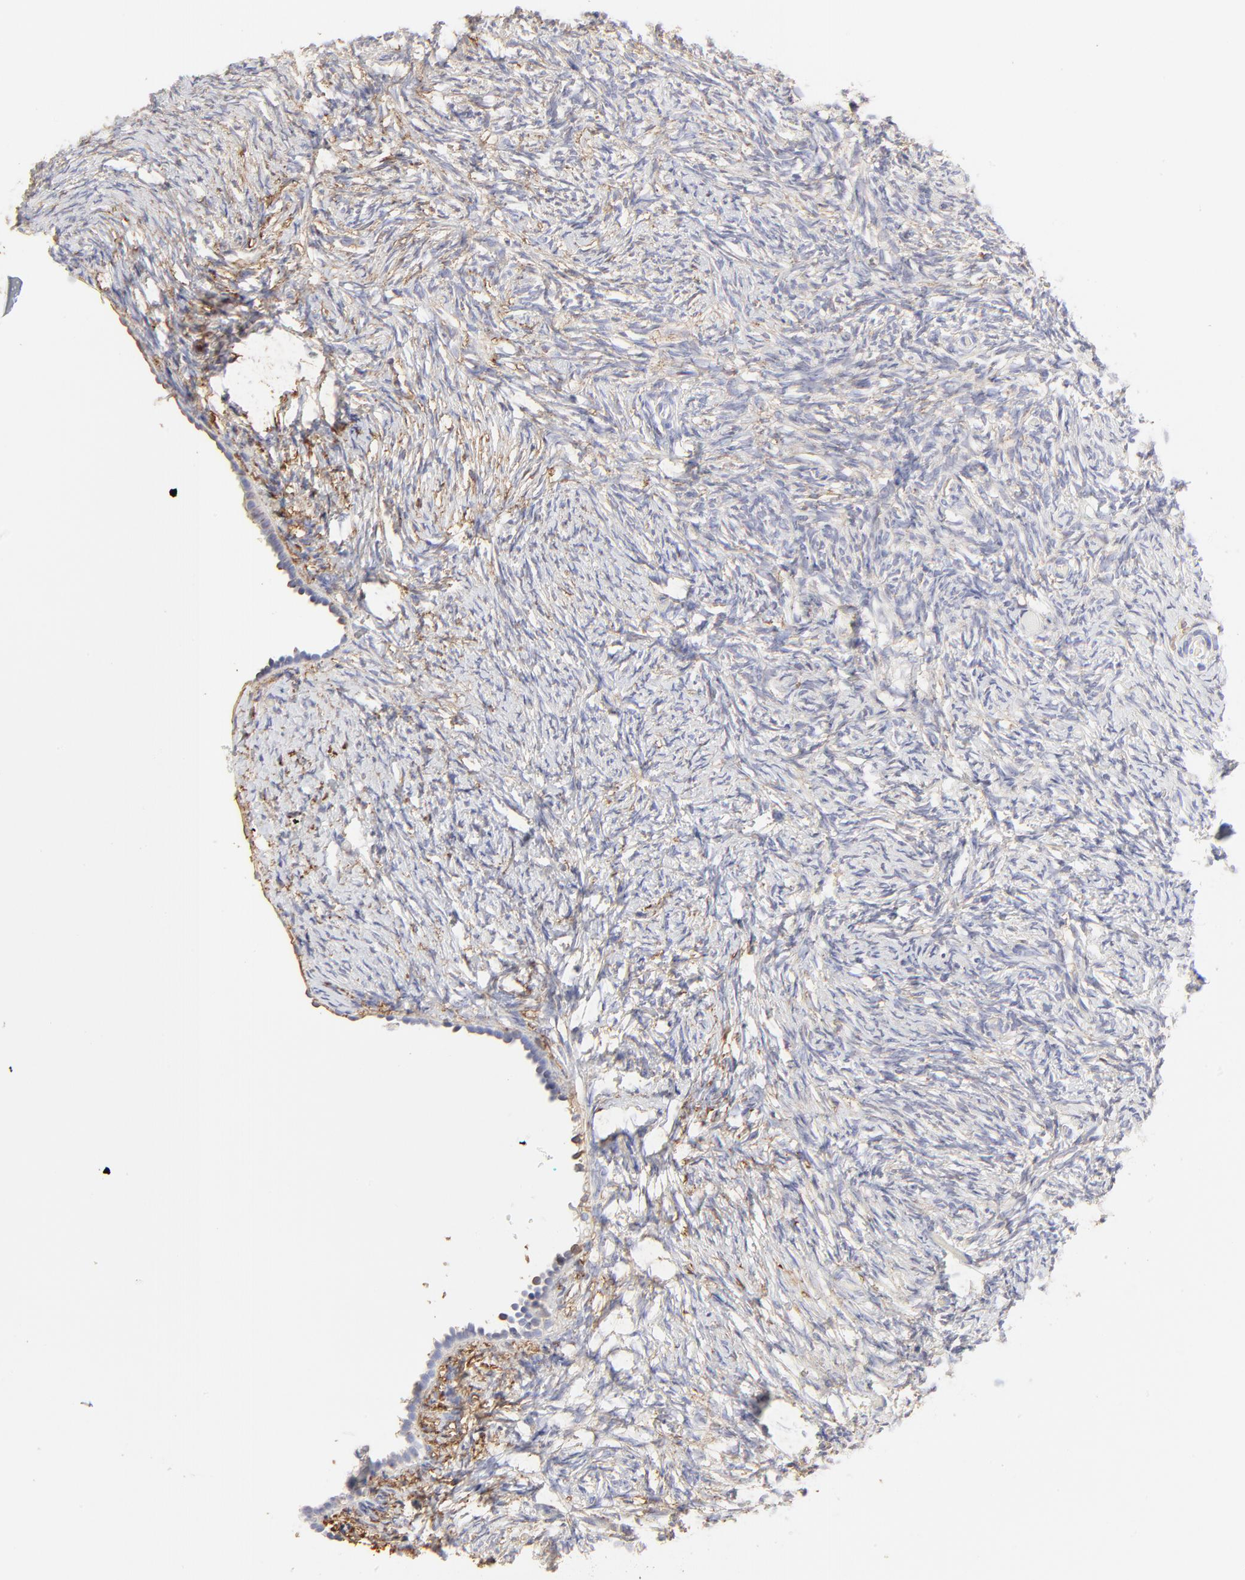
{"staining": {"intensity": "negative", "quantity": "none", "location": "none"}, "tissue": "ovary", "cell_type": "Follicle cells", "image_type": "normal", "snomed": [{"axis": "morphology", "description": "Normal tissue, NOS"}, {"axis": "topography", "description": "Ovary"}], "caption": "The image shows no significant positivity in follicle cells of ovary. The staining was performed using DAB to visualize the protein expression in brown, while the nuclei were stained in blue with hematoxylin (Magnification: 20x).", "gene": "ANXA6", "patient": {"sex": "female", "age": 60}}